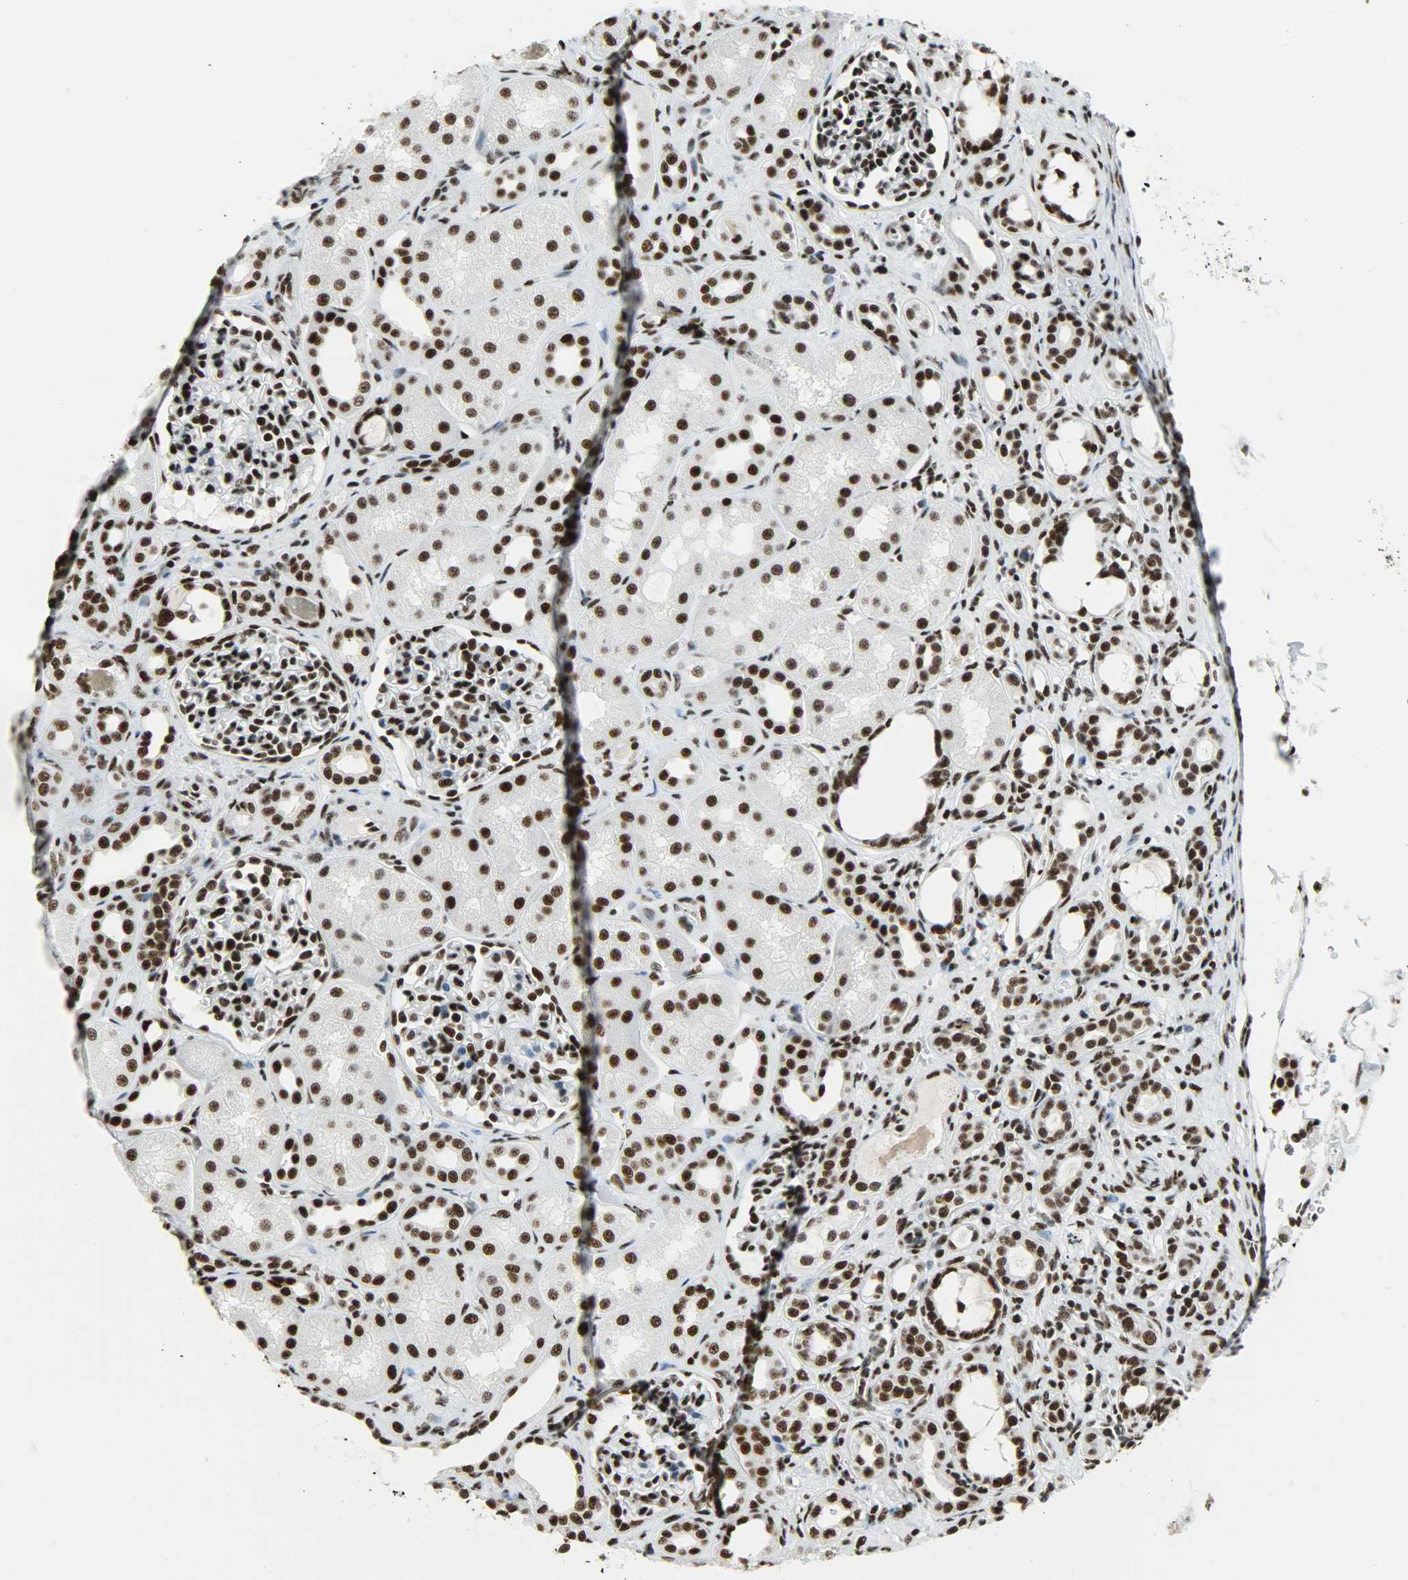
{"staining": {"intensity": "strong", "quantity": ">75%", "location": "nuclear"}, "tissue": "kidney", "cell_type": "Cells in glomeruli", "image_type": "normal", "snomed": [{"axis": "morphology", "description": "Normal tissue, NOS"}, {"axis": "topography", "description": "Kidney"}], "caption": "The histopathology image displays immunohistochemical staining of benign kidney. There is strong nuclear staining is present in about >75% of cells in glomeruli.", "gene": "SNRPA", "patient": {"sex": "male", "age": 7}}